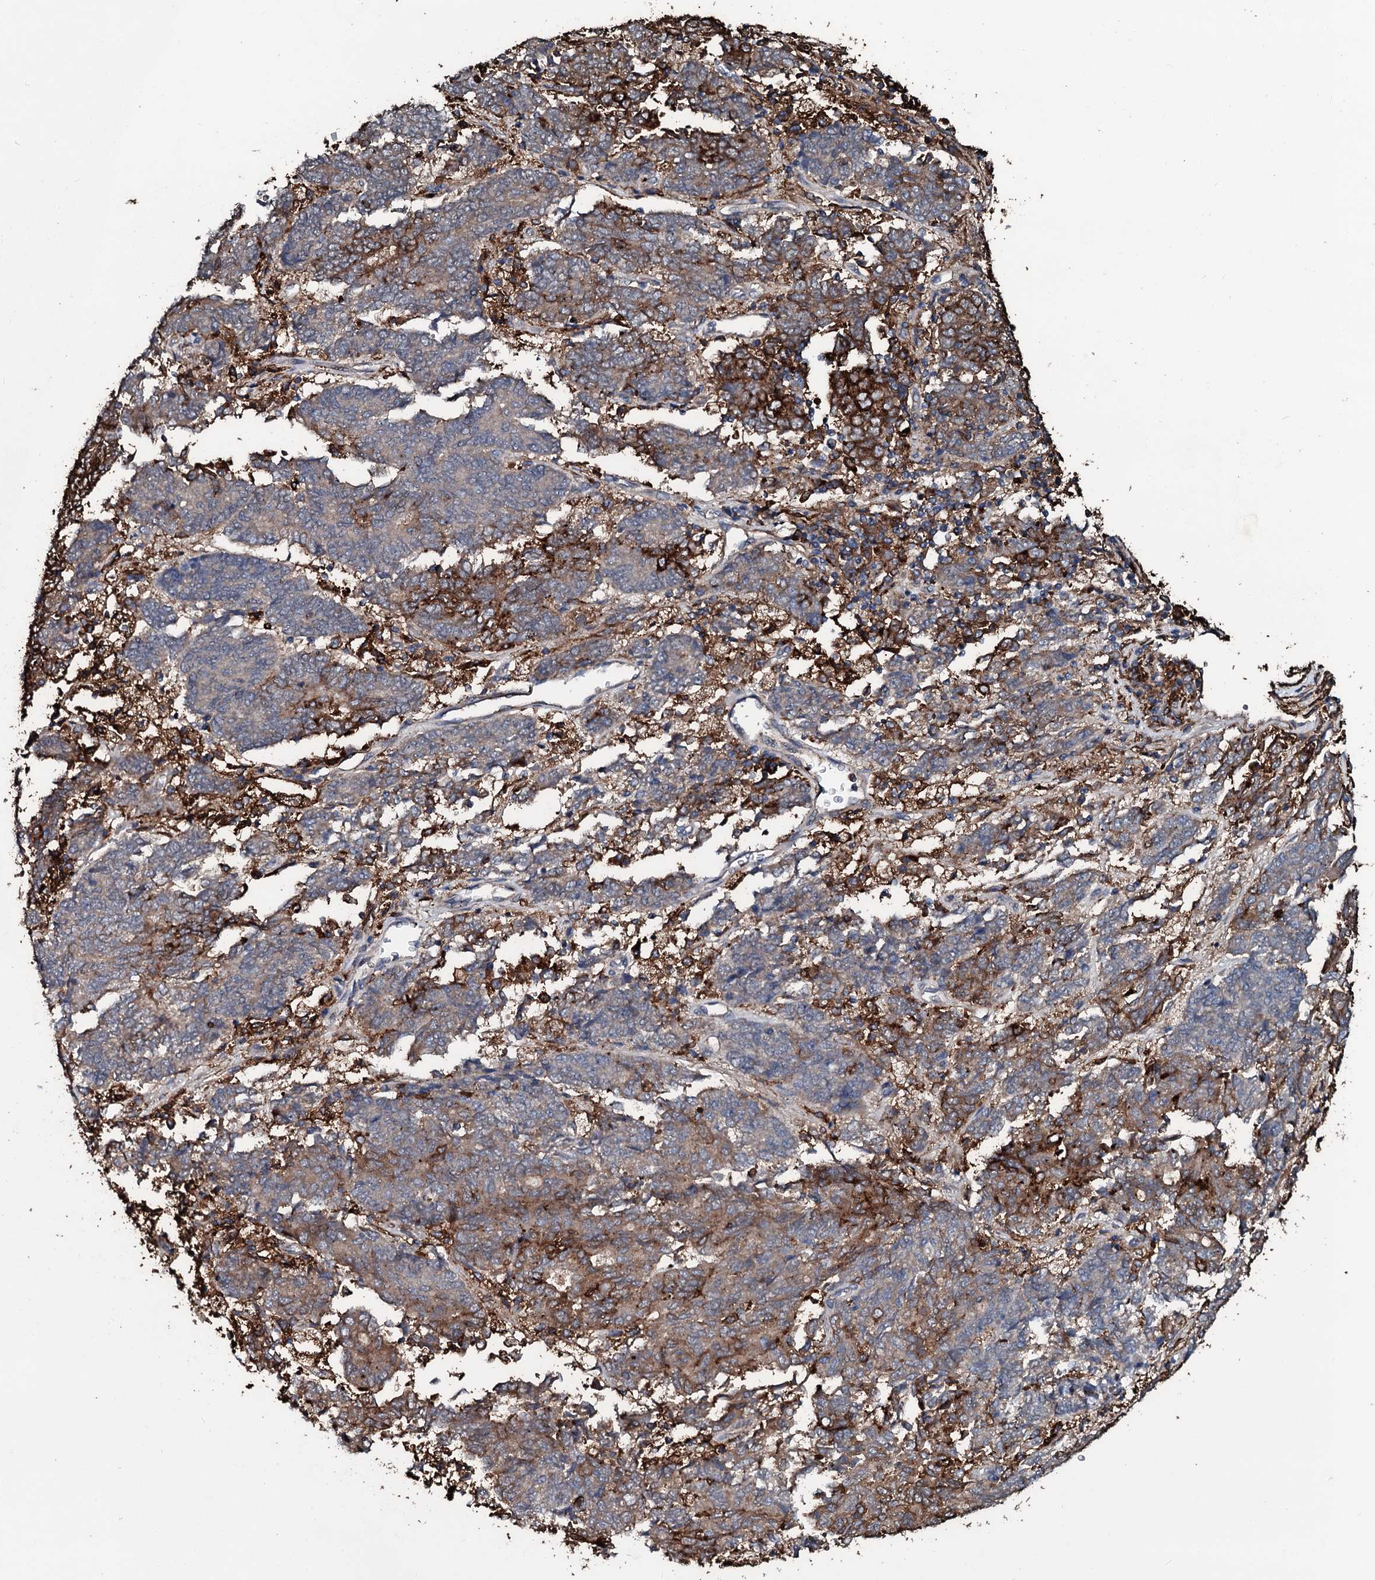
{"staining": {"intensity": "moderate", "quantity": "<25%", "location": "cytoplasmic/membranous"}, "tissue": "endometrial cancer", "cell_type": "Tumor cells", "image_type": "cancer", "snomed": [{"axis": "morphology", "description": "Adenocarcinoma, NOS"}, {"axis": "topography", "description": "Endometrium"}], "caption": "IHC micrograph of endometrial adenocarcinoma stained for a protein (brown), which displays low levels of moderate cytoplasmic/membranous positivity in approximately <25% of tumor cells.", "gene": "TPGS2", "patient": {"sex": "female", "age": 80}}